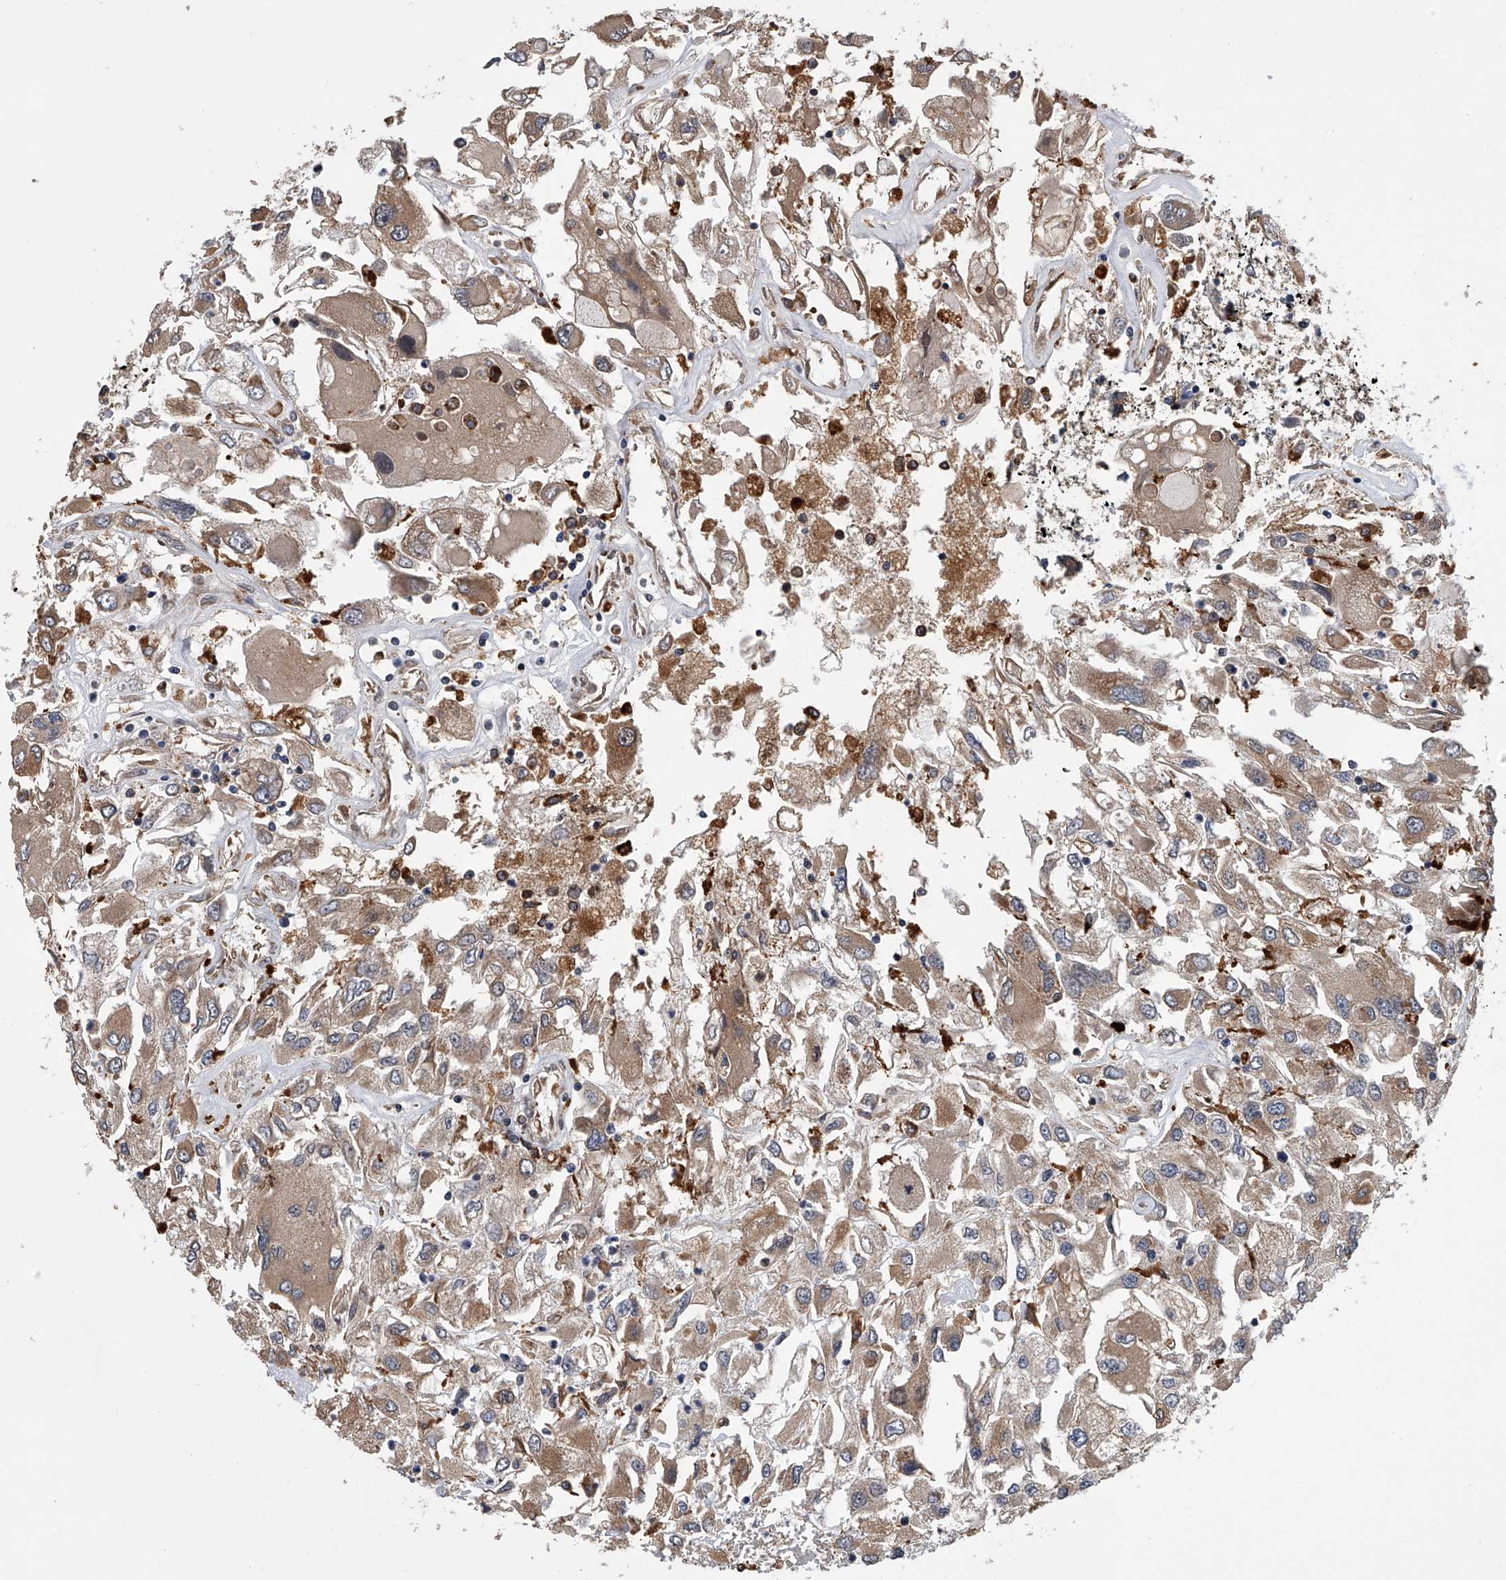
{"staining": {"intensity": "moderate", "quantity": "25%-75%", "location": "cytoplasmic/membranous"}, "tissue": "renal cancer", "cell_type": "Tumor cells", "image_type": "cancer", "snomed": [{"axis": "morphology", "description": "Adenocarcinoma, NOS"}, {"axis": "topography", "description": "Kidney"}], "caption": "Renal cancer stained with a protein marker reveals moderate staining in tumor cells.", "gene": "TRIM8", "patient": {"sex": "female", "age": 52}}